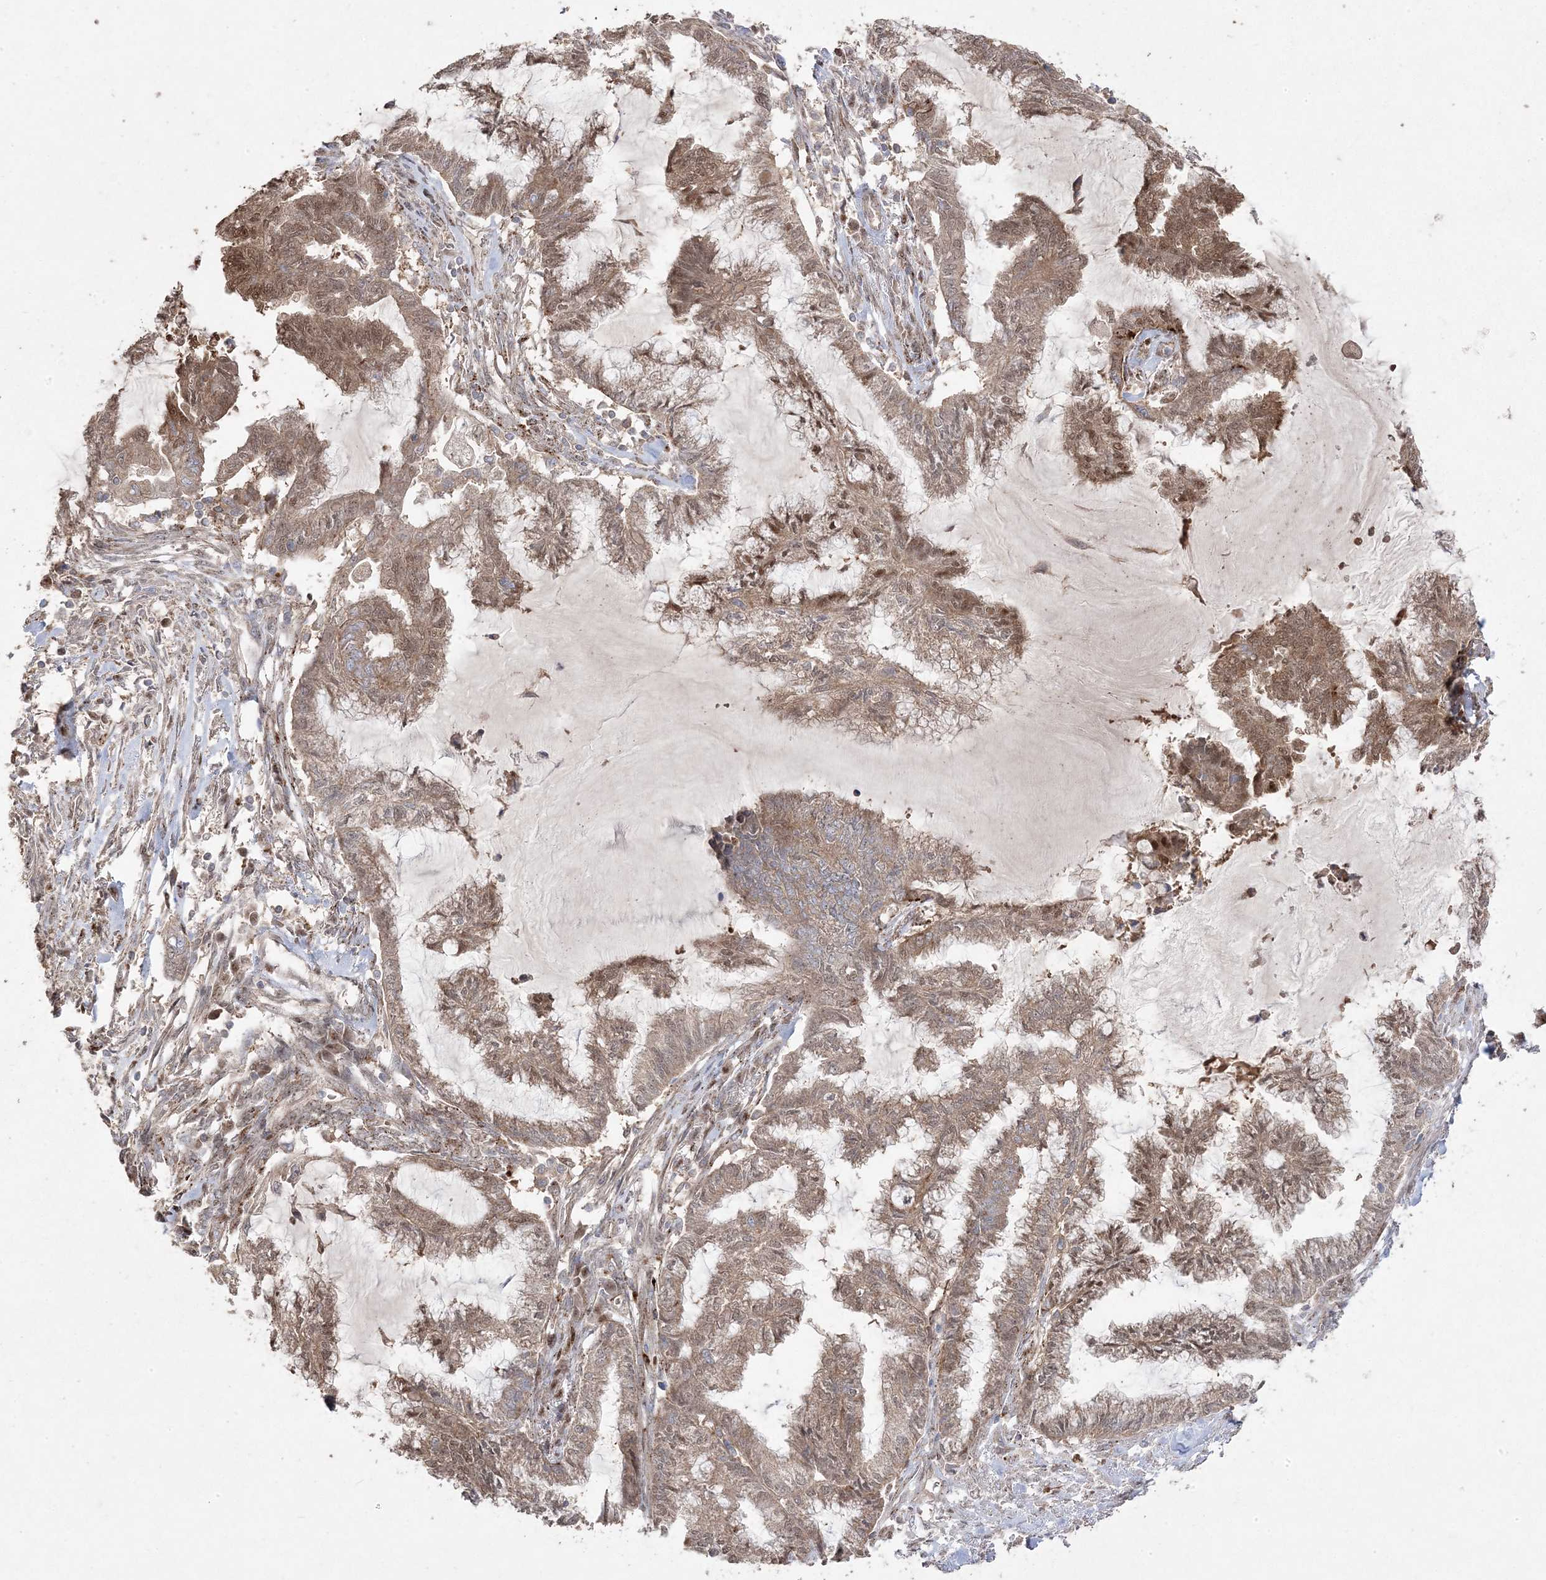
{"staining": {"intensity": "moderate", "quantity": ">75%", "location": "cytoplasmic/membranous,nuclear"}, "tissue": "endometrial cancer", "cell_type": "Tumor cells", "image_type": "cancer", "snomed": [{"axis": "morphology", "description": "Adenocarcinoma, NOS"}, {"axis": "topography", "description": "Endometrium"}], "caption": "Endometrial cancer stained for a protein (brown) exhibits moderate cytoplasmic/membranous and nuclear positive expression in about >75% of tumor cells.", "gene": "PPOX", "patient": {"sex": "female", "age": 86}}